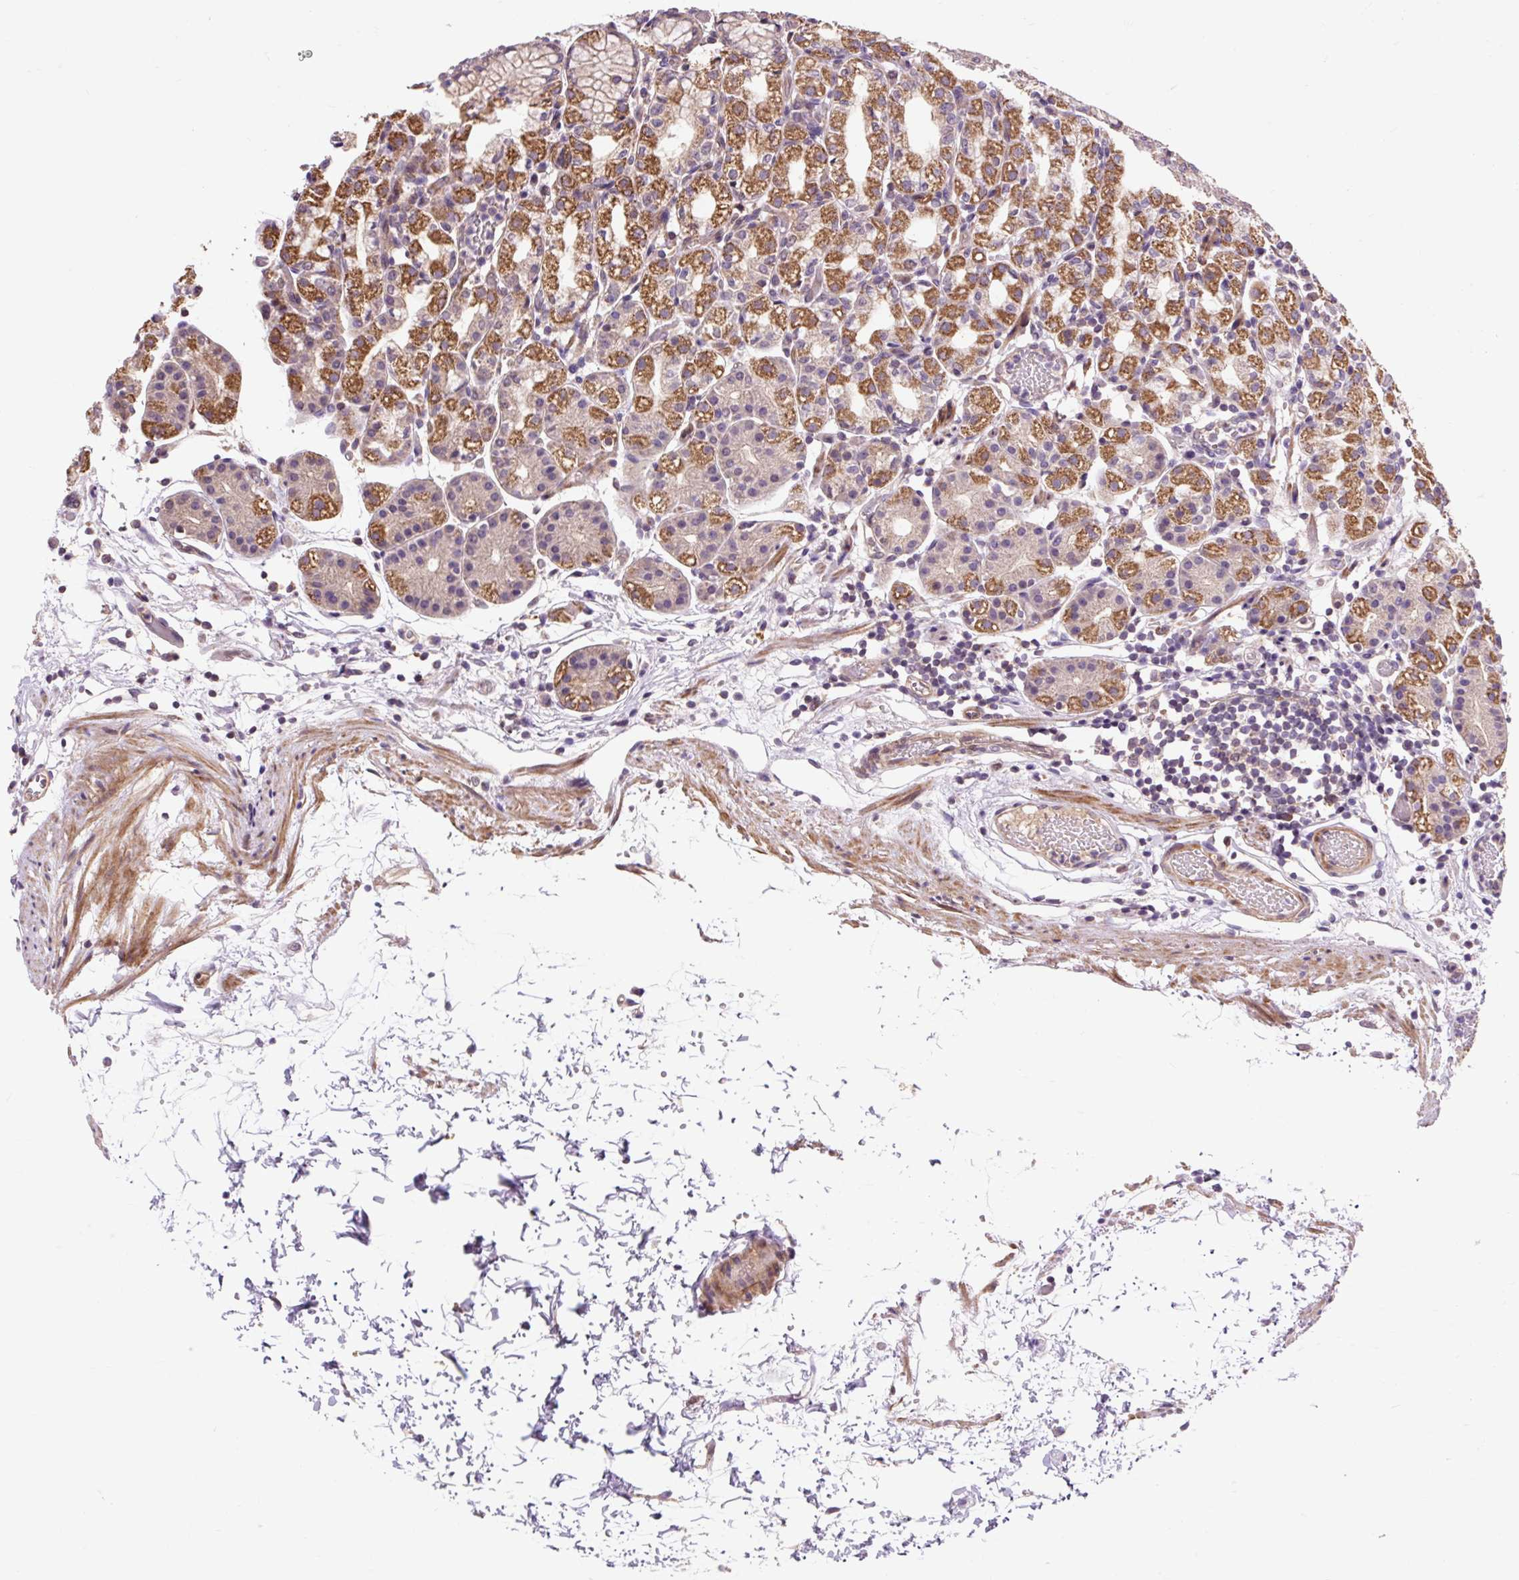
{"staining": {"intensity": "moderate", "quantity": ">75%", "location": "cytoplasmic/membranous"}, "tissue": "stomach", "cell_type": "Glandular cells", "image_type": "normal", "snomed": [{"axis": "morphology", "description": "Normal tissue, NOS"}, {"axis": "topography", "description": "Stomach"}], "caption": "Brown immunohistochemical staining in normal human stomach displays moderate cytoplasmic/membranous staining in about >75% of glandular cells. The protein is shown in brown color, while the nuclei are stained blue.", "gene": "PRIMPOL", "patient": {"sex": "female", "age": 57}}